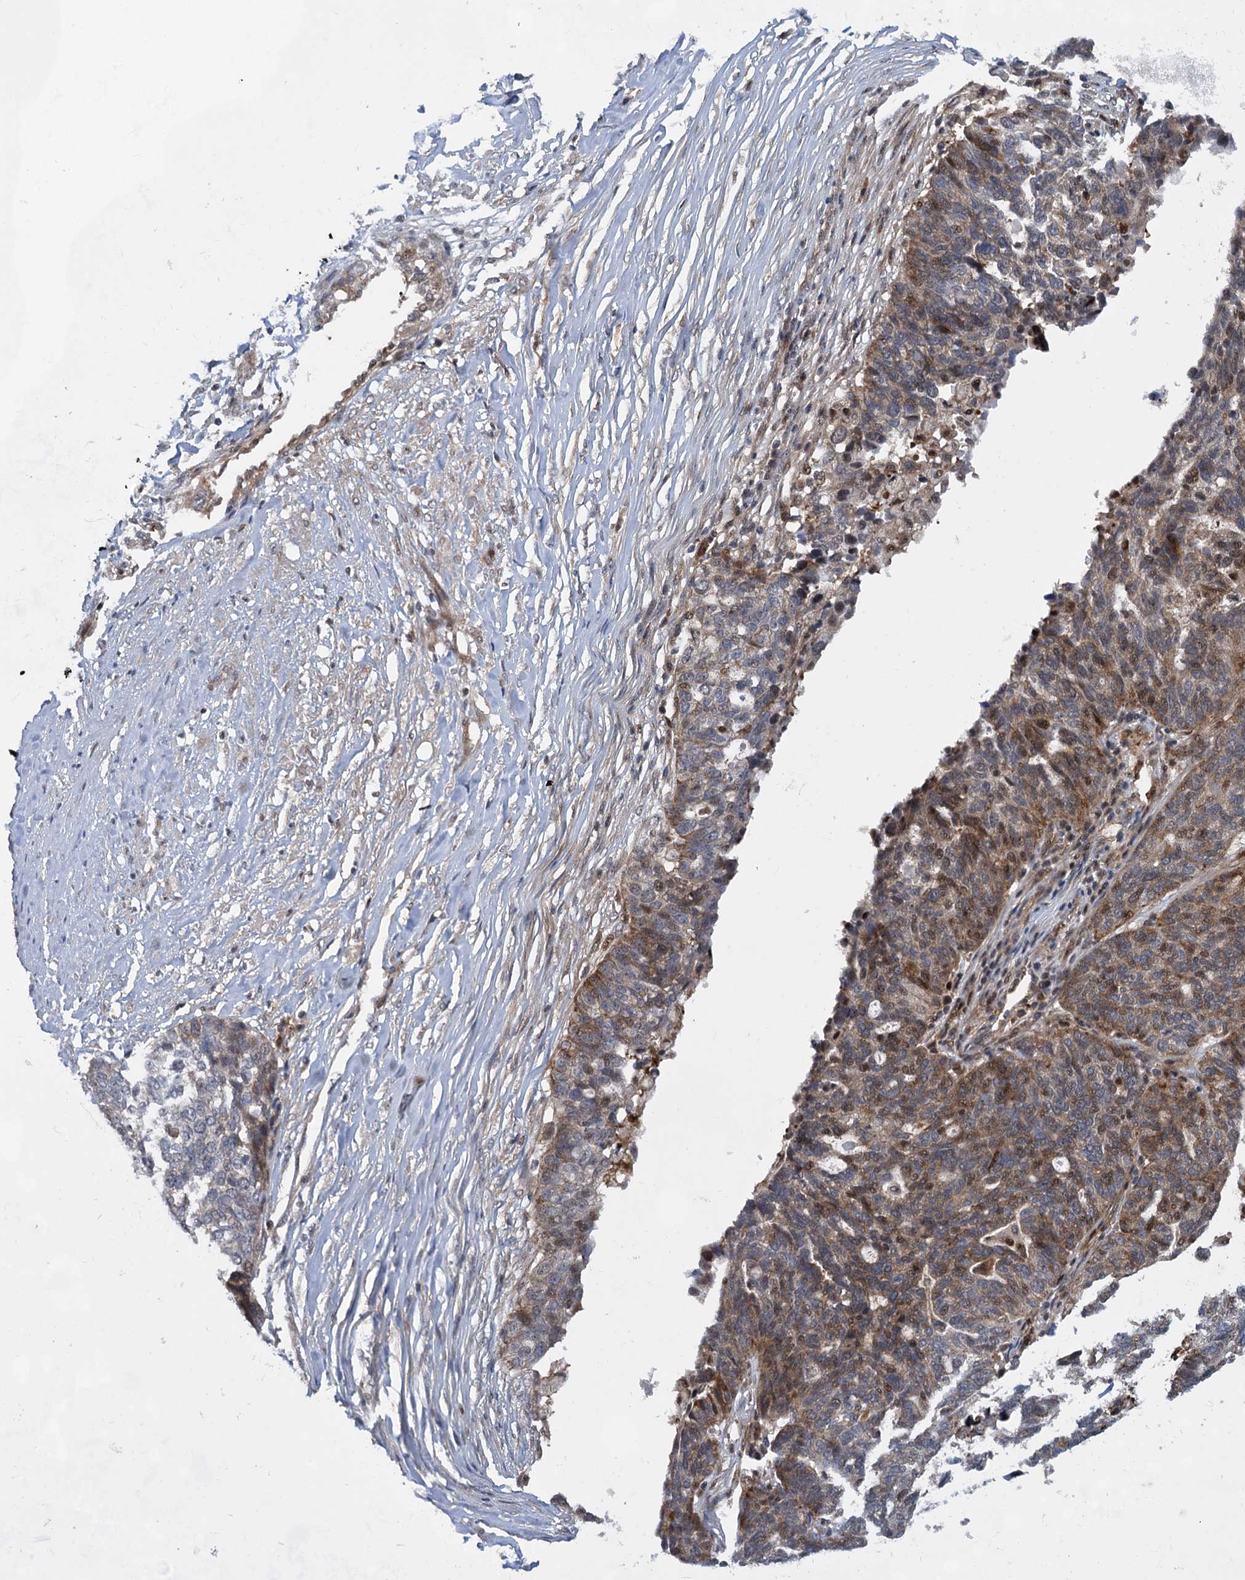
{"staining": {"intensity": "moderate", "quantity": "25%-75%", "location": "cytoplasmic/membranous,nuclear"}, "tissue": "ovarian cancer", "cell_type": "Tumor cells", "image_type": "cancer", "snomed": [{"axis": "morphology", "description": "Cystadenocarcinoma, serous, NOS"}, {"axis": "topography", "description": "Ovary"}], "caption": "Ovarian cancer stained for a protein (brown) displays moderate cytoplasmic/membranous and nuclear positive staining in about 25%-75% of tumor cells.", "gene": "GPBP1", "patient": {"sex": "female", "age": 59}}